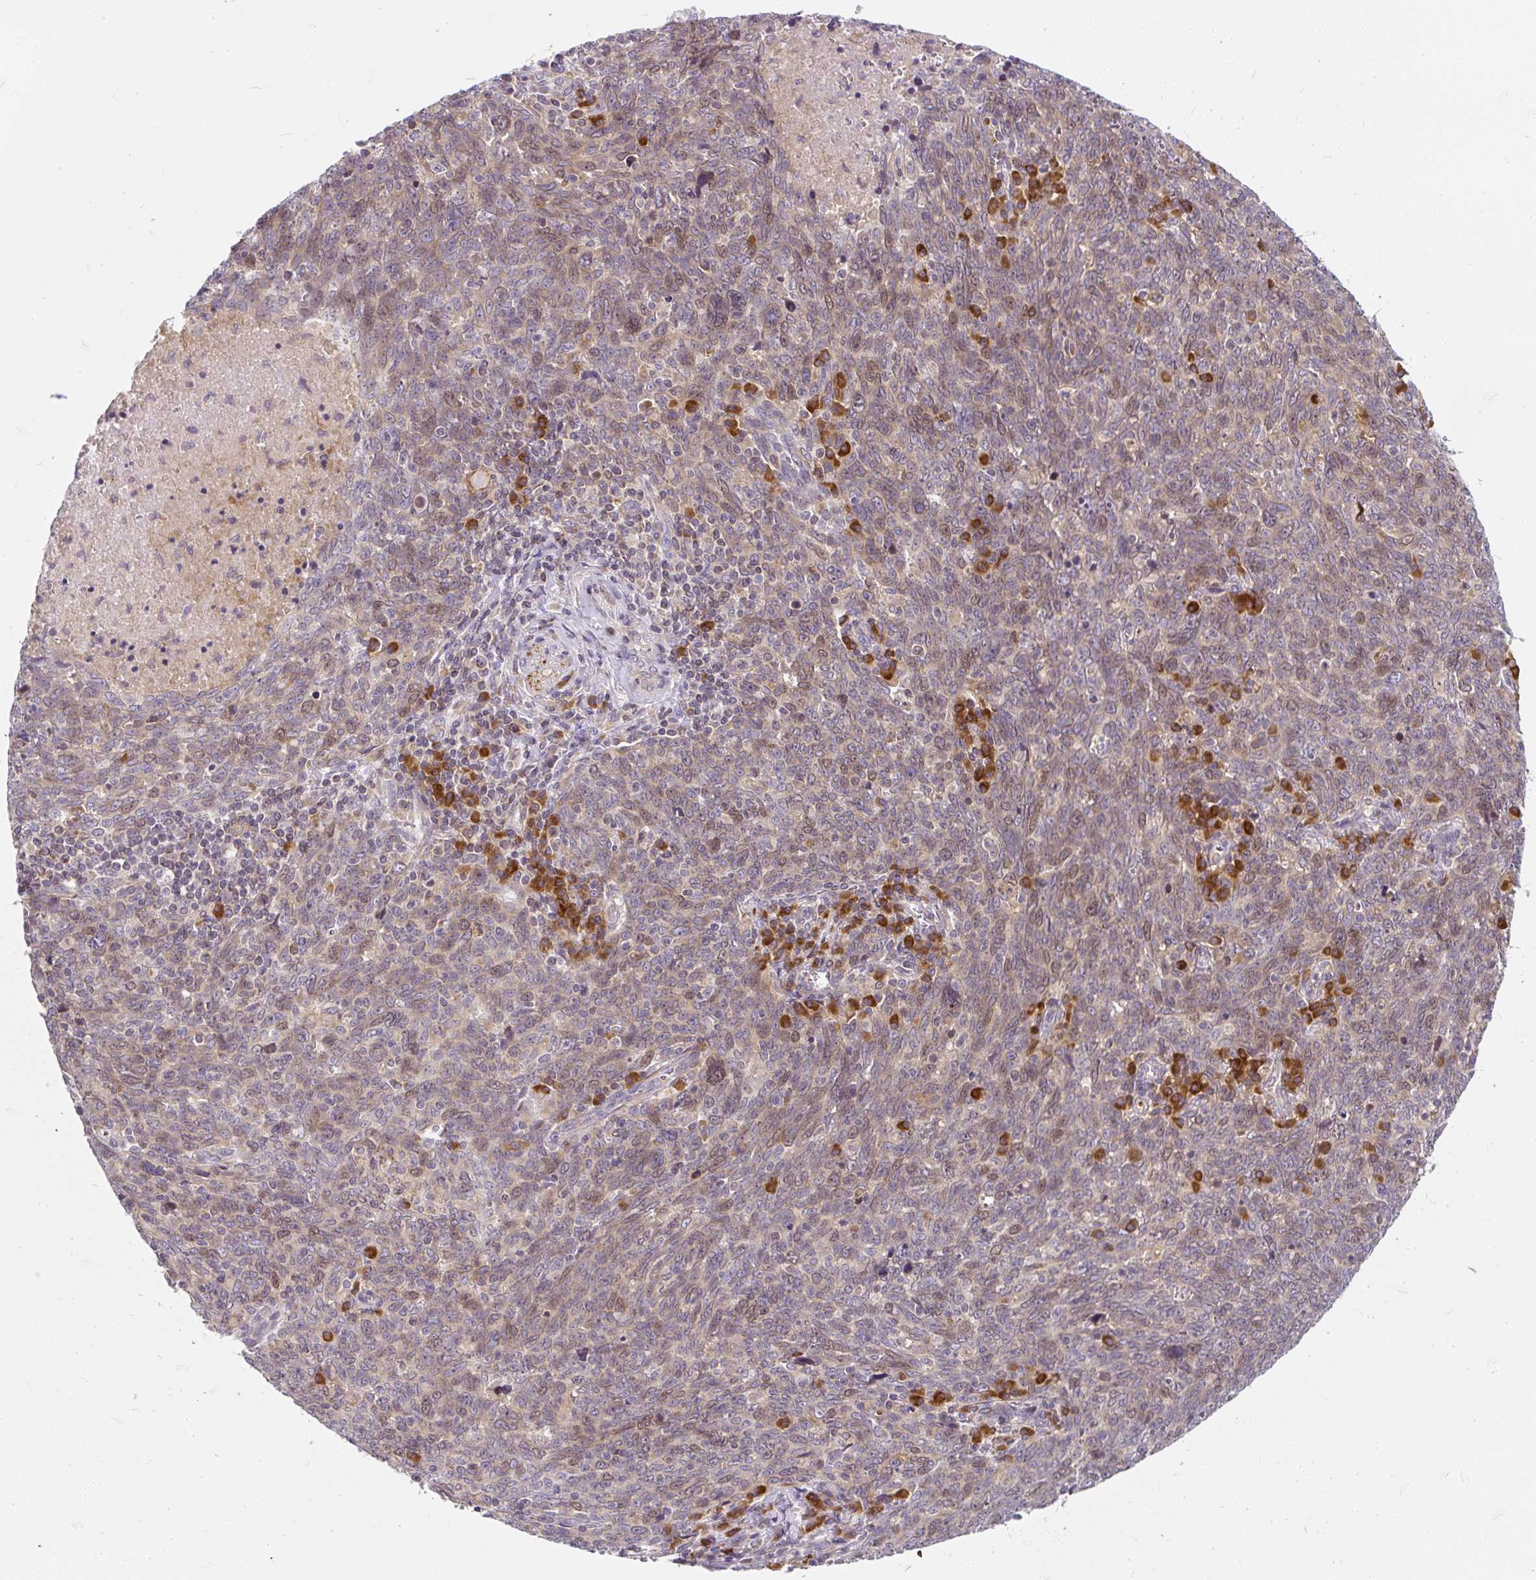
{"staining": {"intensity": "weak", "quantity": ">75%", "location": "cytoplasmic/membranous,nuclear"}, "tissue": "lung cancer", "cell_type": "Tumor cells", "image_type": "cancer", "snomed": [{"axis": "morphology", "description": "Squamous cell carcinoma, NOS"}, {"axis": "topography", "description": "Lung"}], "caption": "Brown immunohistochemical staining in lung squamous cell carcinoma exhibits weak cytoplasmic/membranous and nuclear positivity in approximately >75% of tumor cells. The protein is shown in brown color, while the nuclei are stained blue.", "gene": "CYP20A1", "patient": {"sex": "female", "age": 72}}